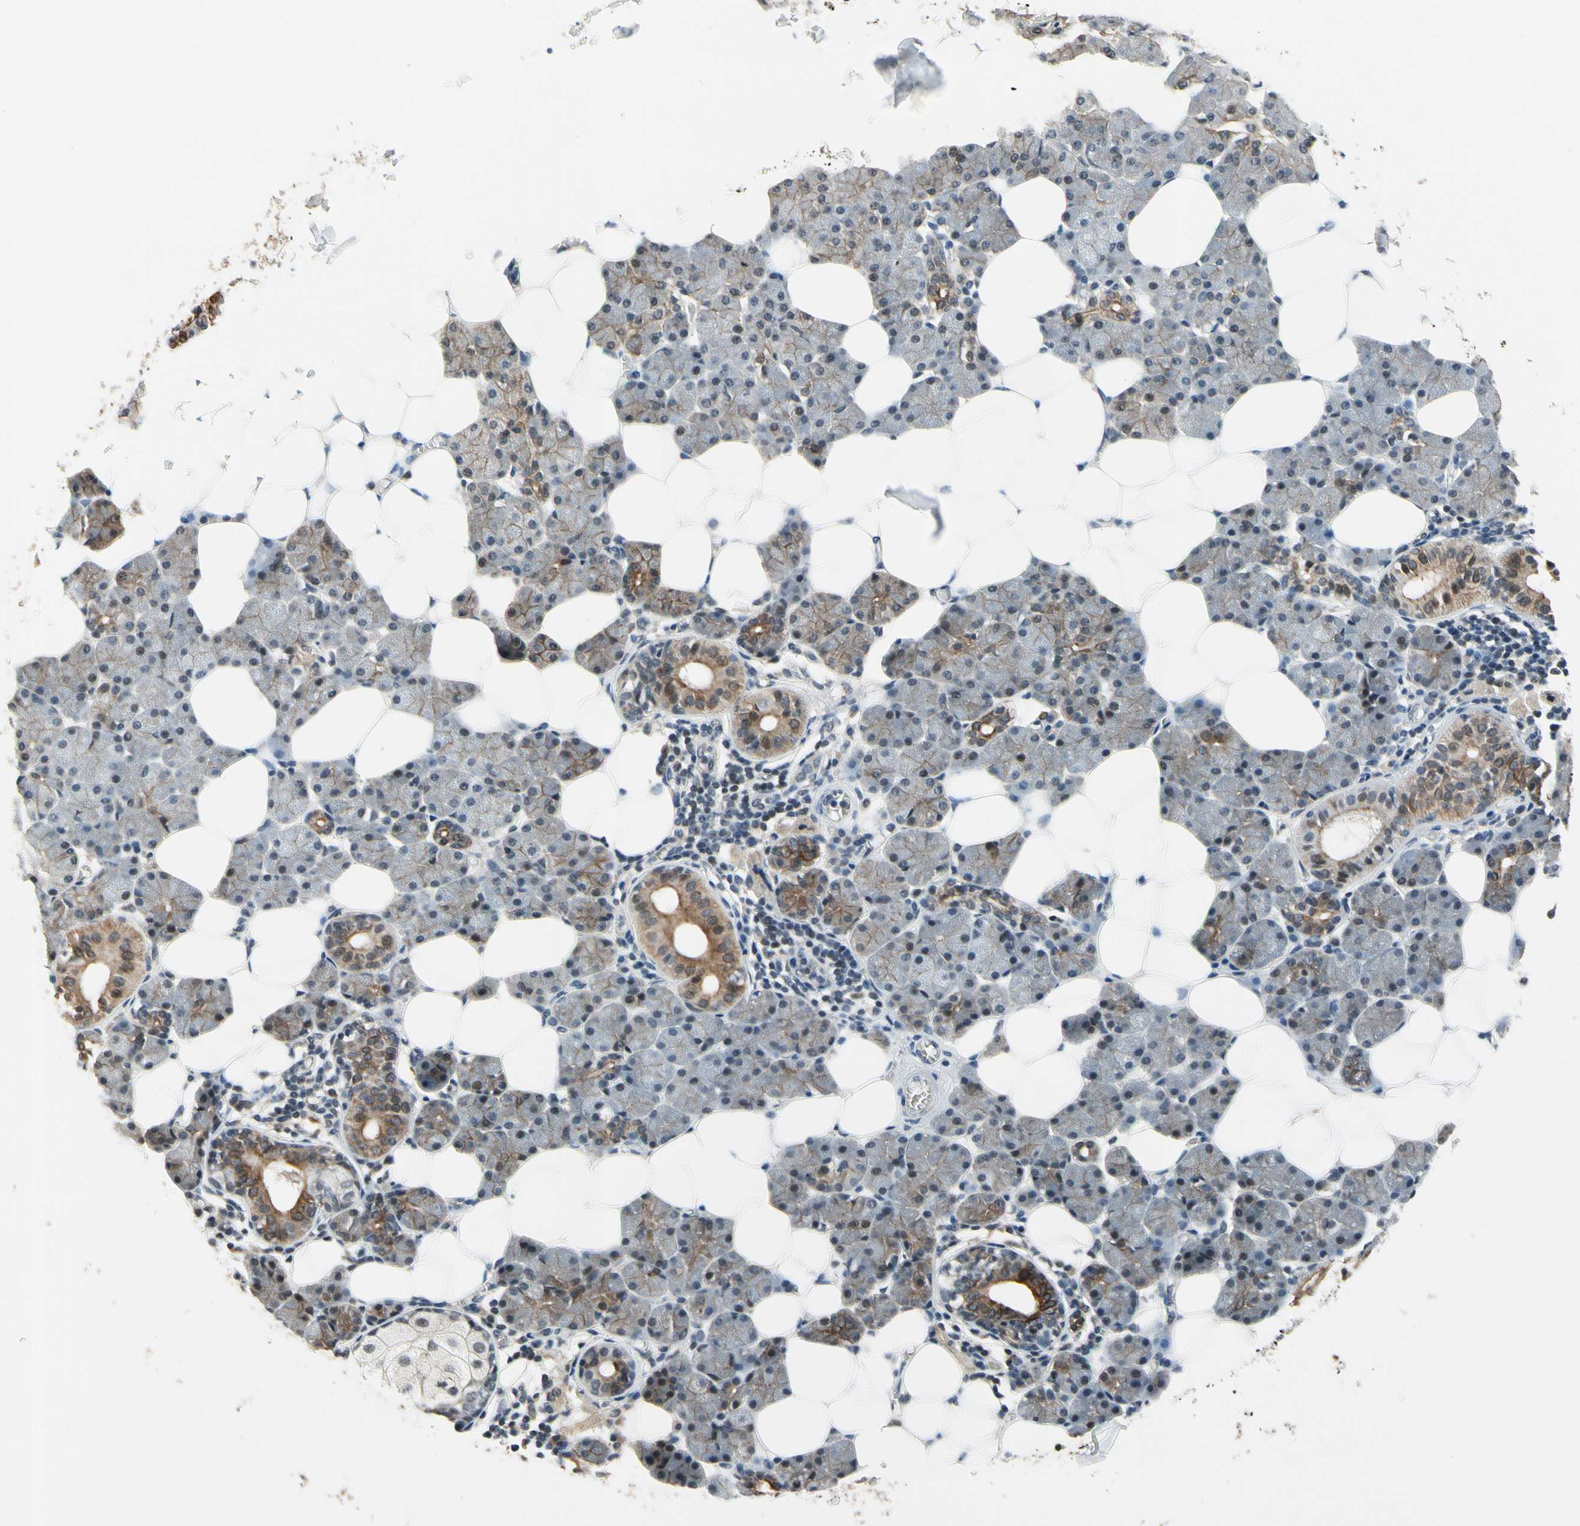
{"staining": {"intensity": "strong", "quantity": "25%-75%", "location": "cytoplasmic/membranous,nuclear"}, "tissue": "salivary gland", "cell_type": "Glandular cells", "image_type": "normal", "snomed": [{"axis": "morphology", "description": "Normal tissue, NOS"}, {"axis": "morphology", "description": "Adenoma, NOS"}, {"axis": "topography", "description": "Salivary gland"}], "caption": "Brown immunohistochemical staining in normal human salivary gland exhibits strong cytoplasmic/membranous,nuclear staining in approximately 25%-75% of glandular cells.", "gene": "TAF12", "patient": {"sex": "female", "age": 32}}